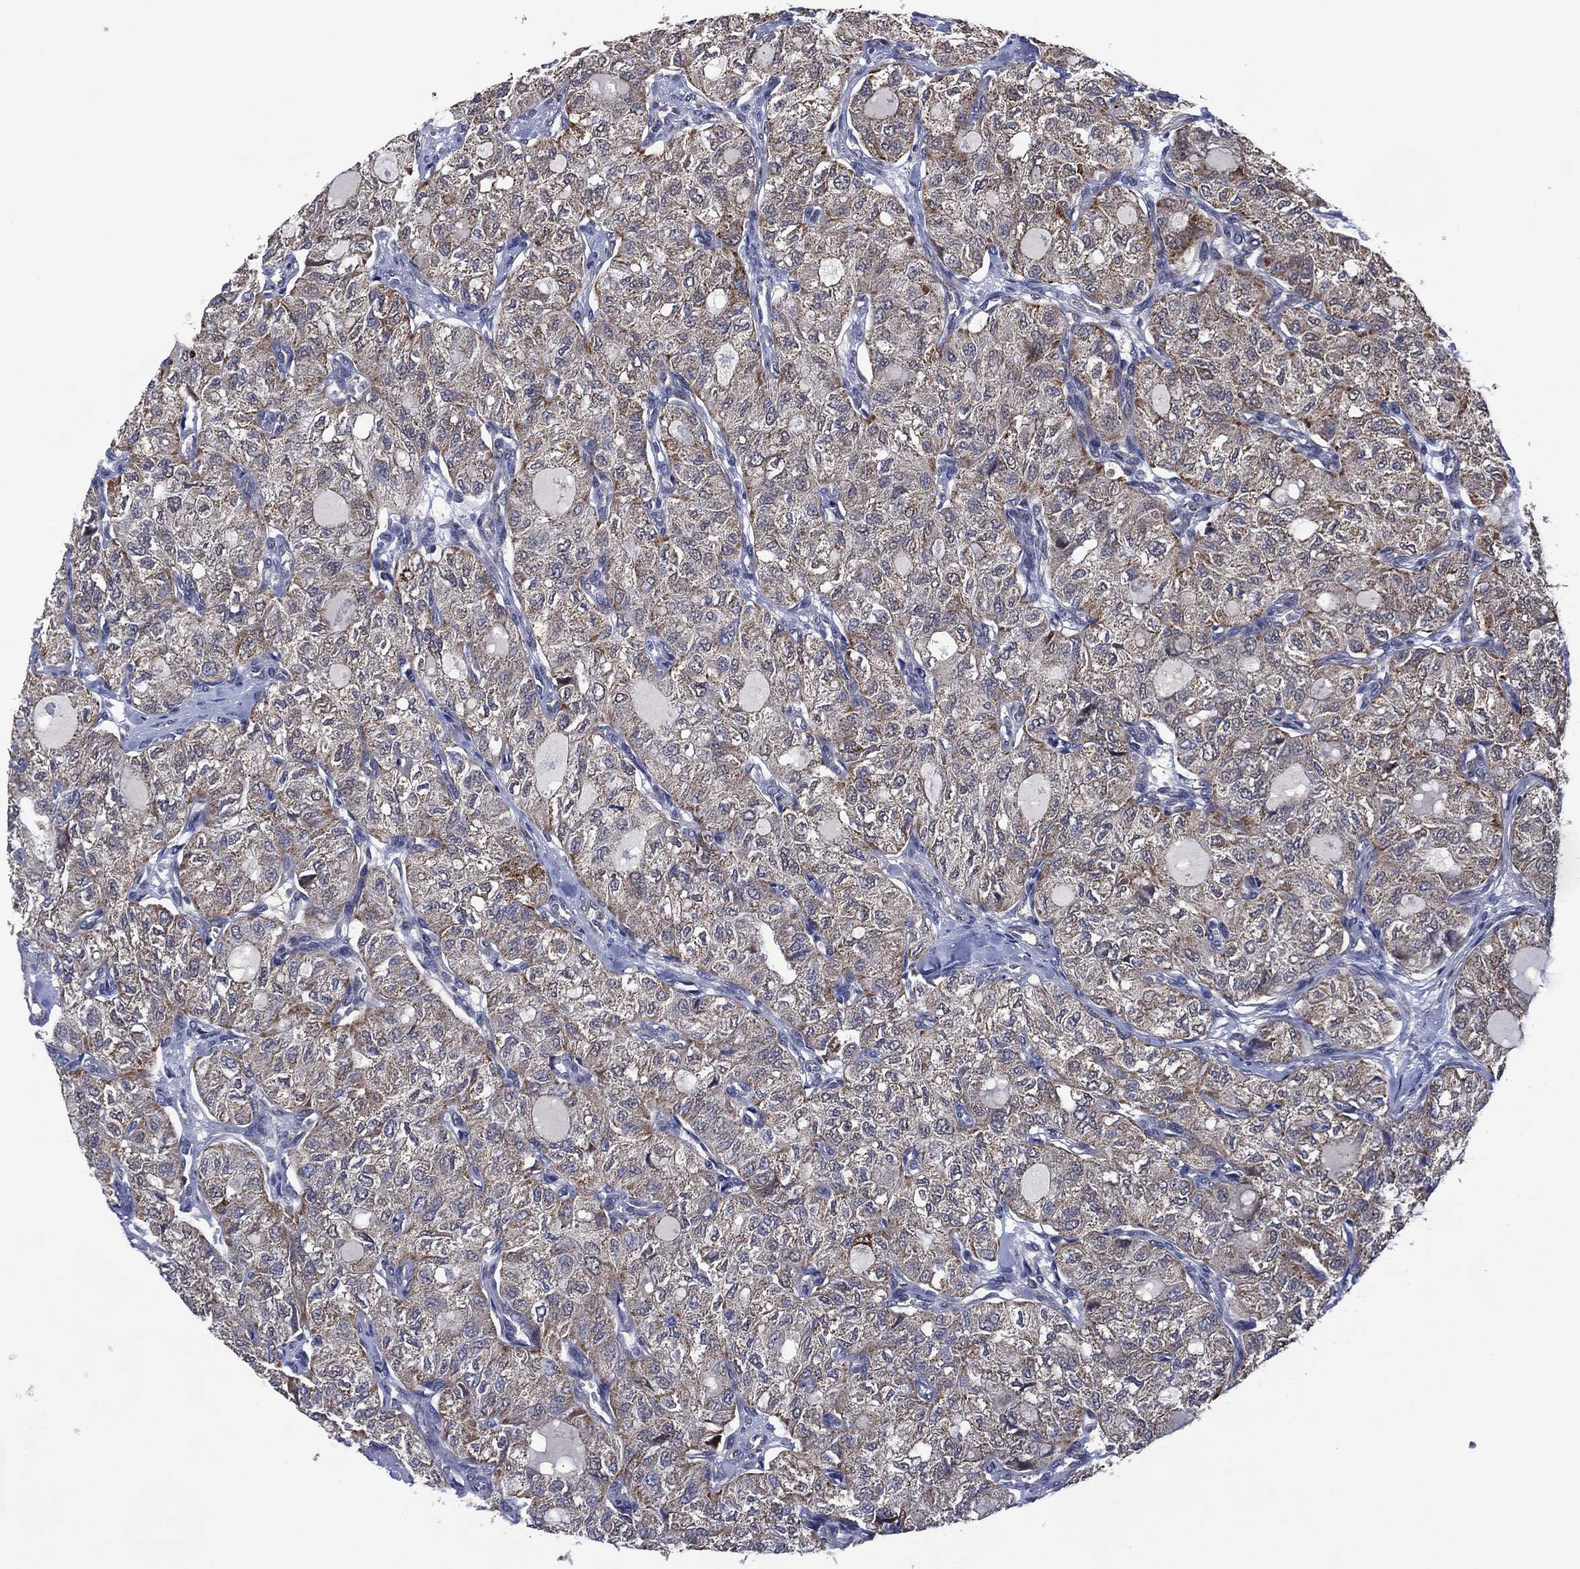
{"staining": {"intensity": "negative", "quantity": "none", "location": "none"}, "tissue": "thyroid cancer", "cell_type": "Tumor cells", "image_type": "cancer", "snomed": [{"axis": "morphology", "description": "Follicular adenoma carcinoma, NOS"}, {"axis": "topography", "description": "Thyroid gland"}], "caption": "The histopathology image displays no significant expression in tumor cells of thyroid cancer.", "gene": "HTD2", "patient": {"sex": "male", "age": 75}}